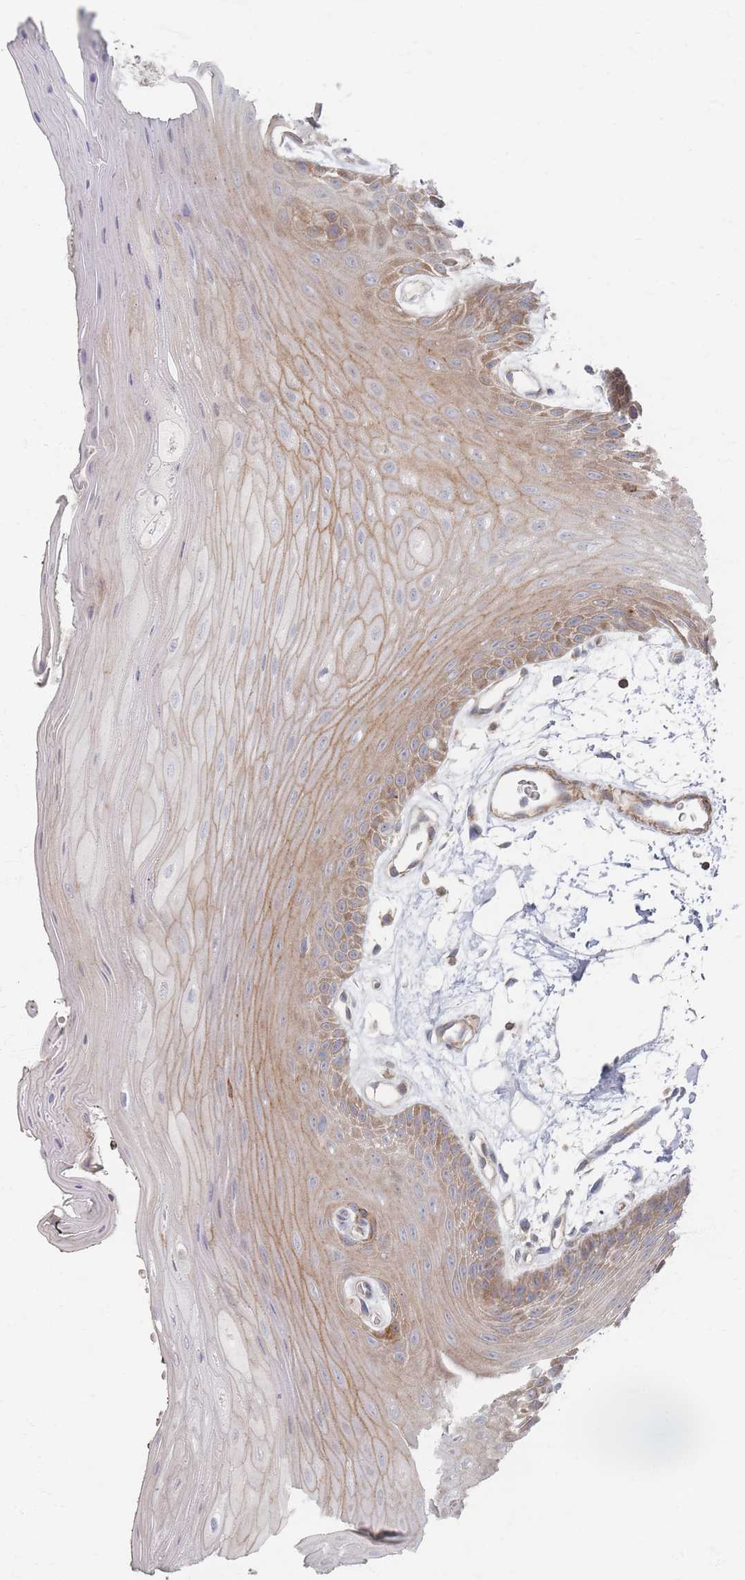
{"staining": {"intensity": "moderate", "quantity": "25%-75%", "location": "cytoplasmic/membranous"}, "tissue": "oral mucosa", "cell_type": "Squamous epithelial cells", "image_type": "normal", "snomed": [{"axis": "morphology", "description": "Normal tissue, NOS"}, {"axis": "topography", "description": "Oral tissue"}, {"axis": "topography", "description": "Tounge, NOS"}], "caption": "High-power microscopy captured an immunohistochemistry image of normal oral mucosa, revealing moderate cytoplasmic/membranous expression in about 25%-75% of squamous epithelial cells. (DAB (3,3'-diaminobenzidine) IHC, brown staining for protein, blue staining for nuclei).", "gene": "ZKSCAN7", "patient": {"sex": "female", "age": 59}}